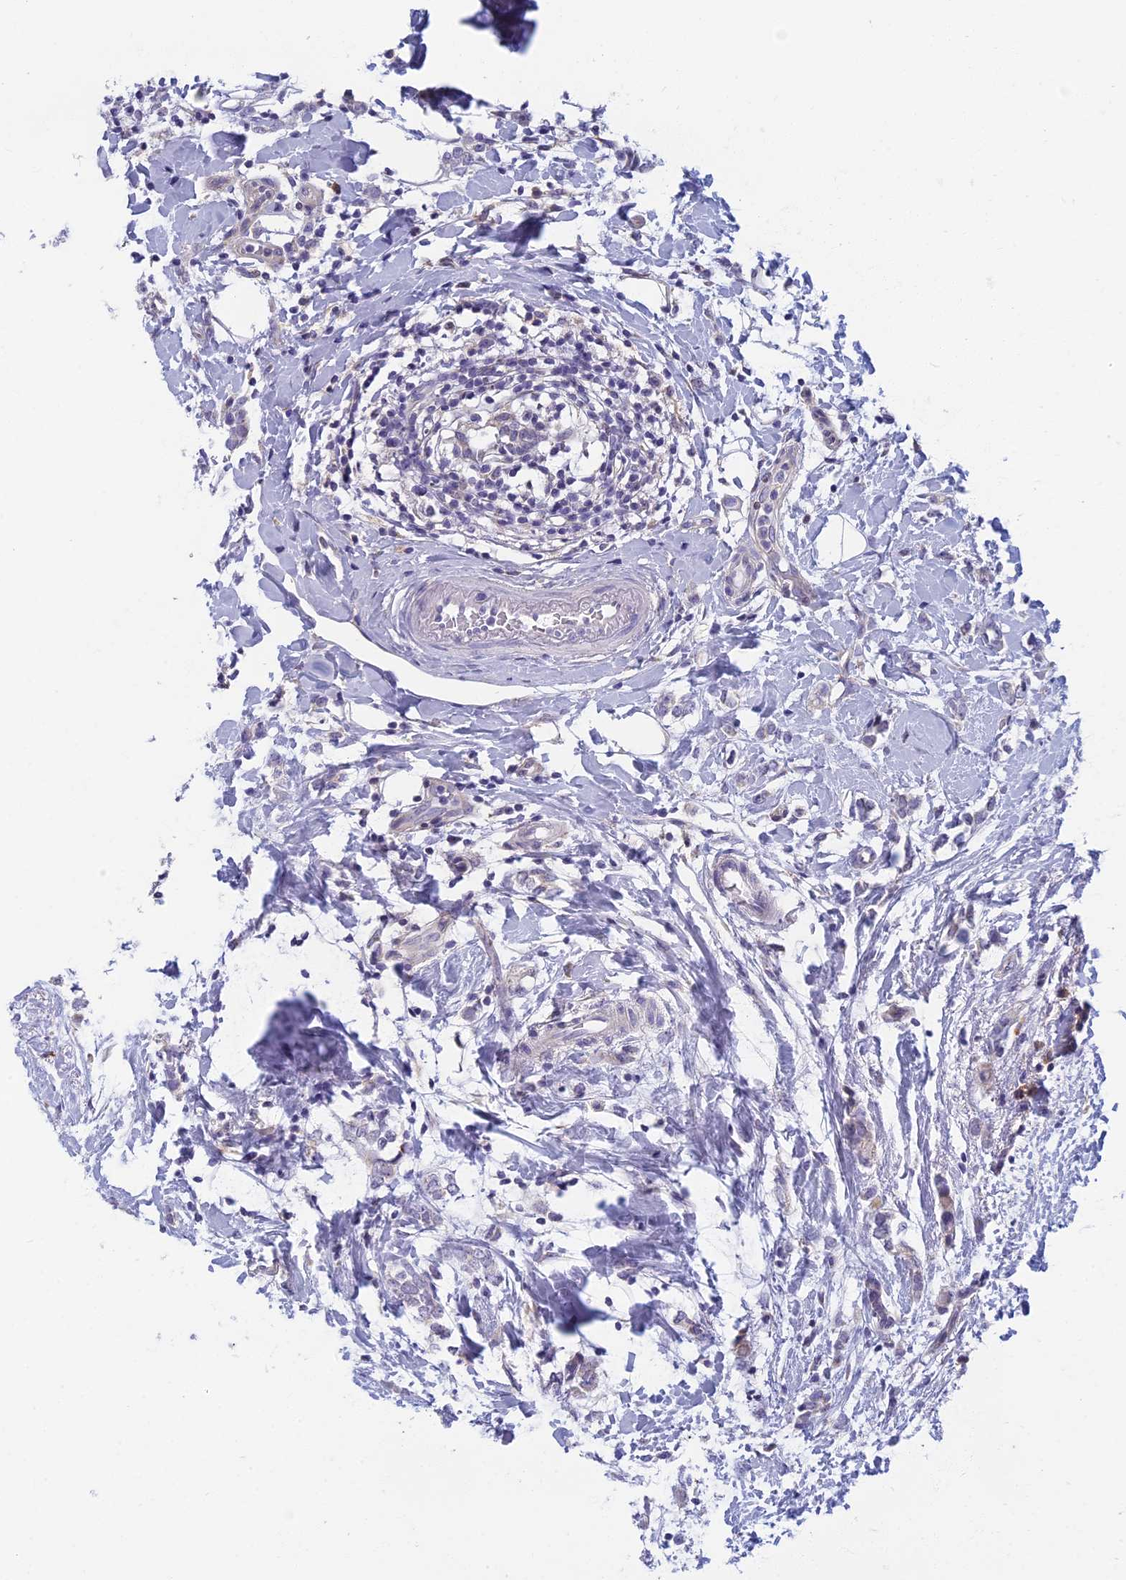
{"staining": {"intensity": "negative", "quantity": "none", "location": "none"}, "tissue": "breast cancer", "cell_type": "Tumor cells", "image_type": "cancer", "snomed": [{"axis": "morphology", "description": "Normal tissue, NOS"}, {"axis": "morphology", "description": "Lobular carcinoma"}, {"axis": "topography", "description": "Breast"}], "caption": "DAB (3,3'-diaminobenzidine) immunohistochemical staining of lobular carcinoma (breast) reveals no significant staining in tumor cells.", "gene": "DDX51", "patient": {"sex": "female", "age": 47}}